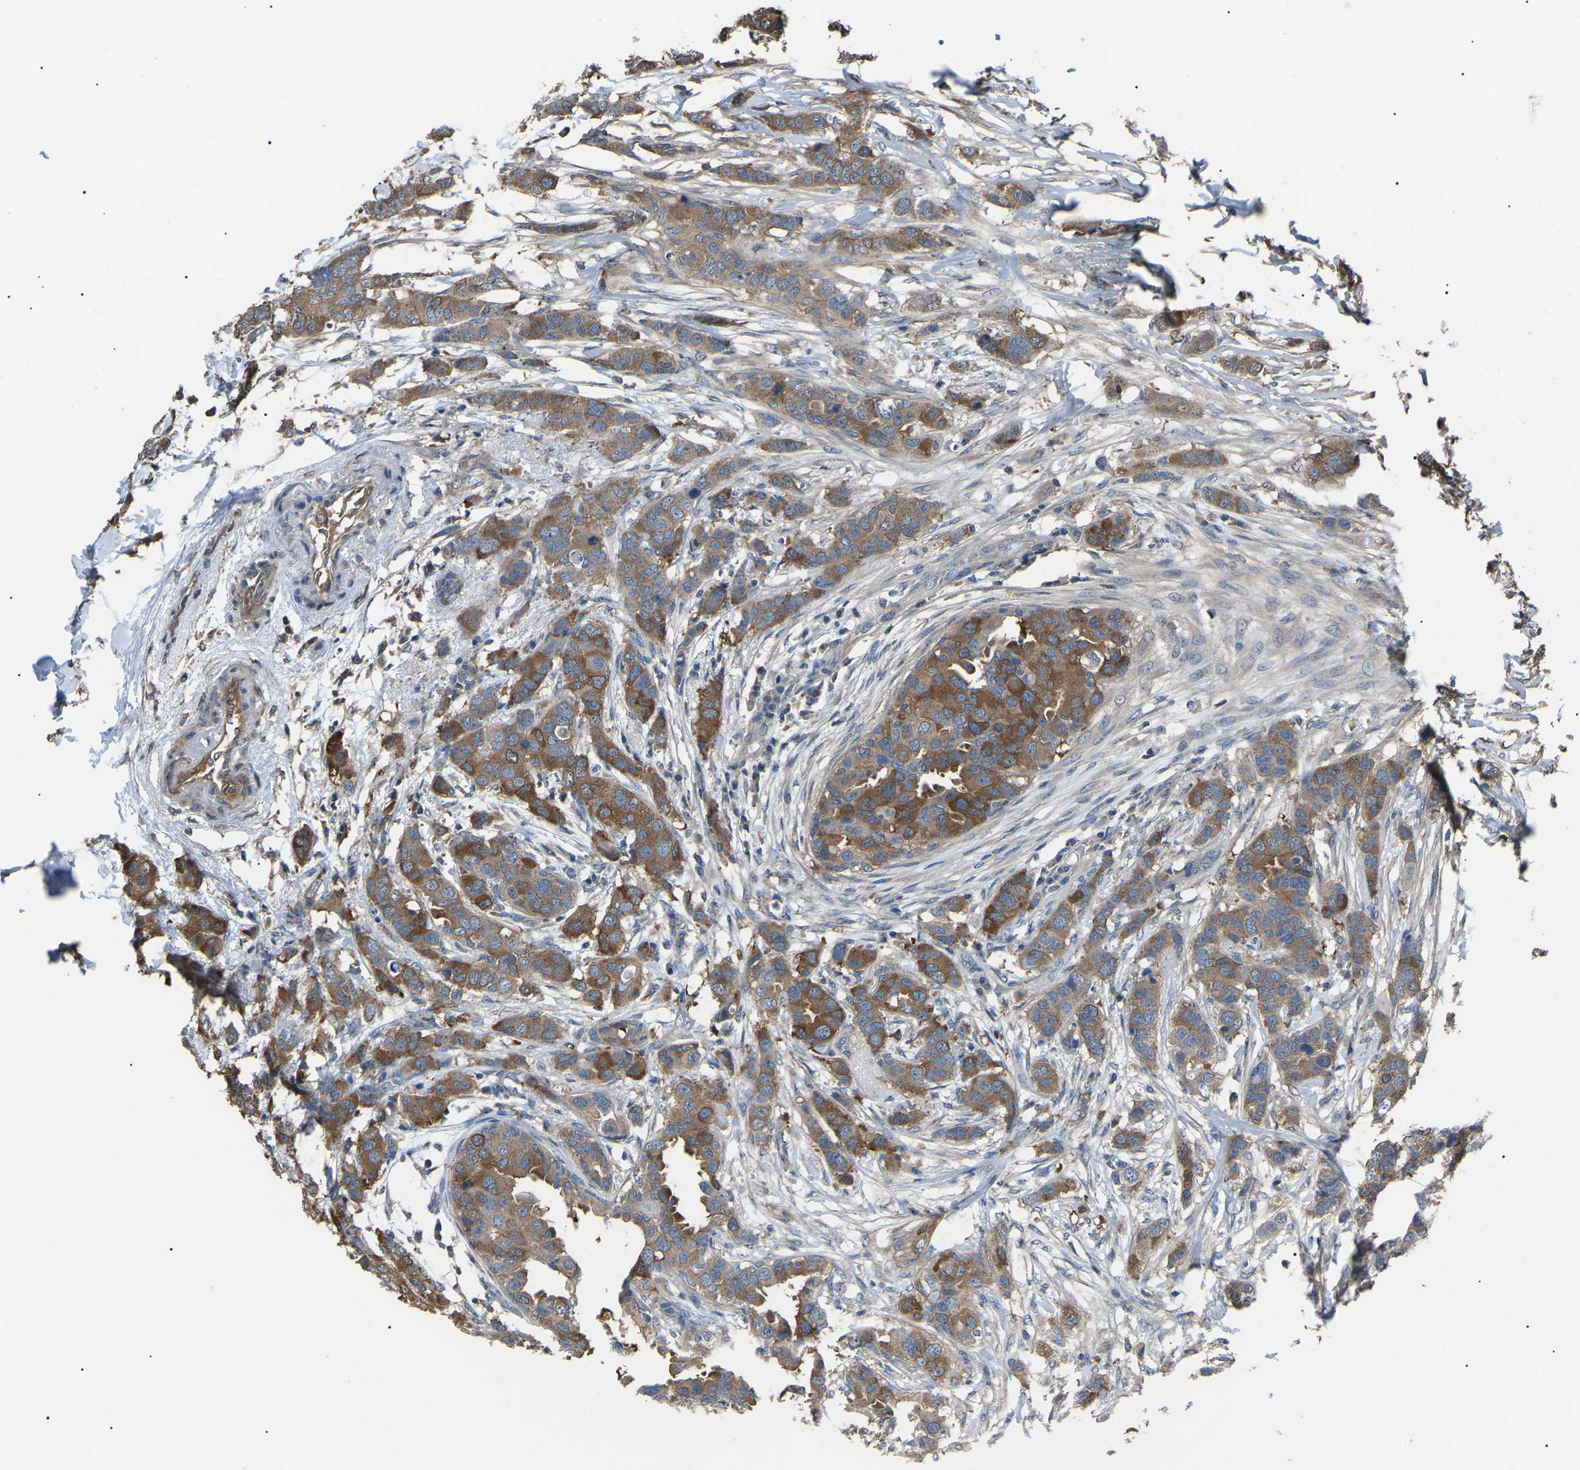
{"staining": {"intensity": "strong", "quantity": ">75%", "location": "cytoplasmic/membranous"}, "tissue": "breast cancer", "cell_type": "Tumor cells", "image_type": "cancer", "snomed": [{"axis": "morphology", "description": "Duct carcinoma"}, {"axis": "topography", "description": "Breast"}], "caption": "Strong cytoplasmic/membranous protein expression is present in about >75% of tumor cells in breast cancer. Using DAB (3,3'-diaminobenzidine) (brown) and hematoxylin (blue) stains, captured at high magnification using brightfield microscopy.", "gene": "PDCD5", "patient": {"sex": "female", "age": 50}}